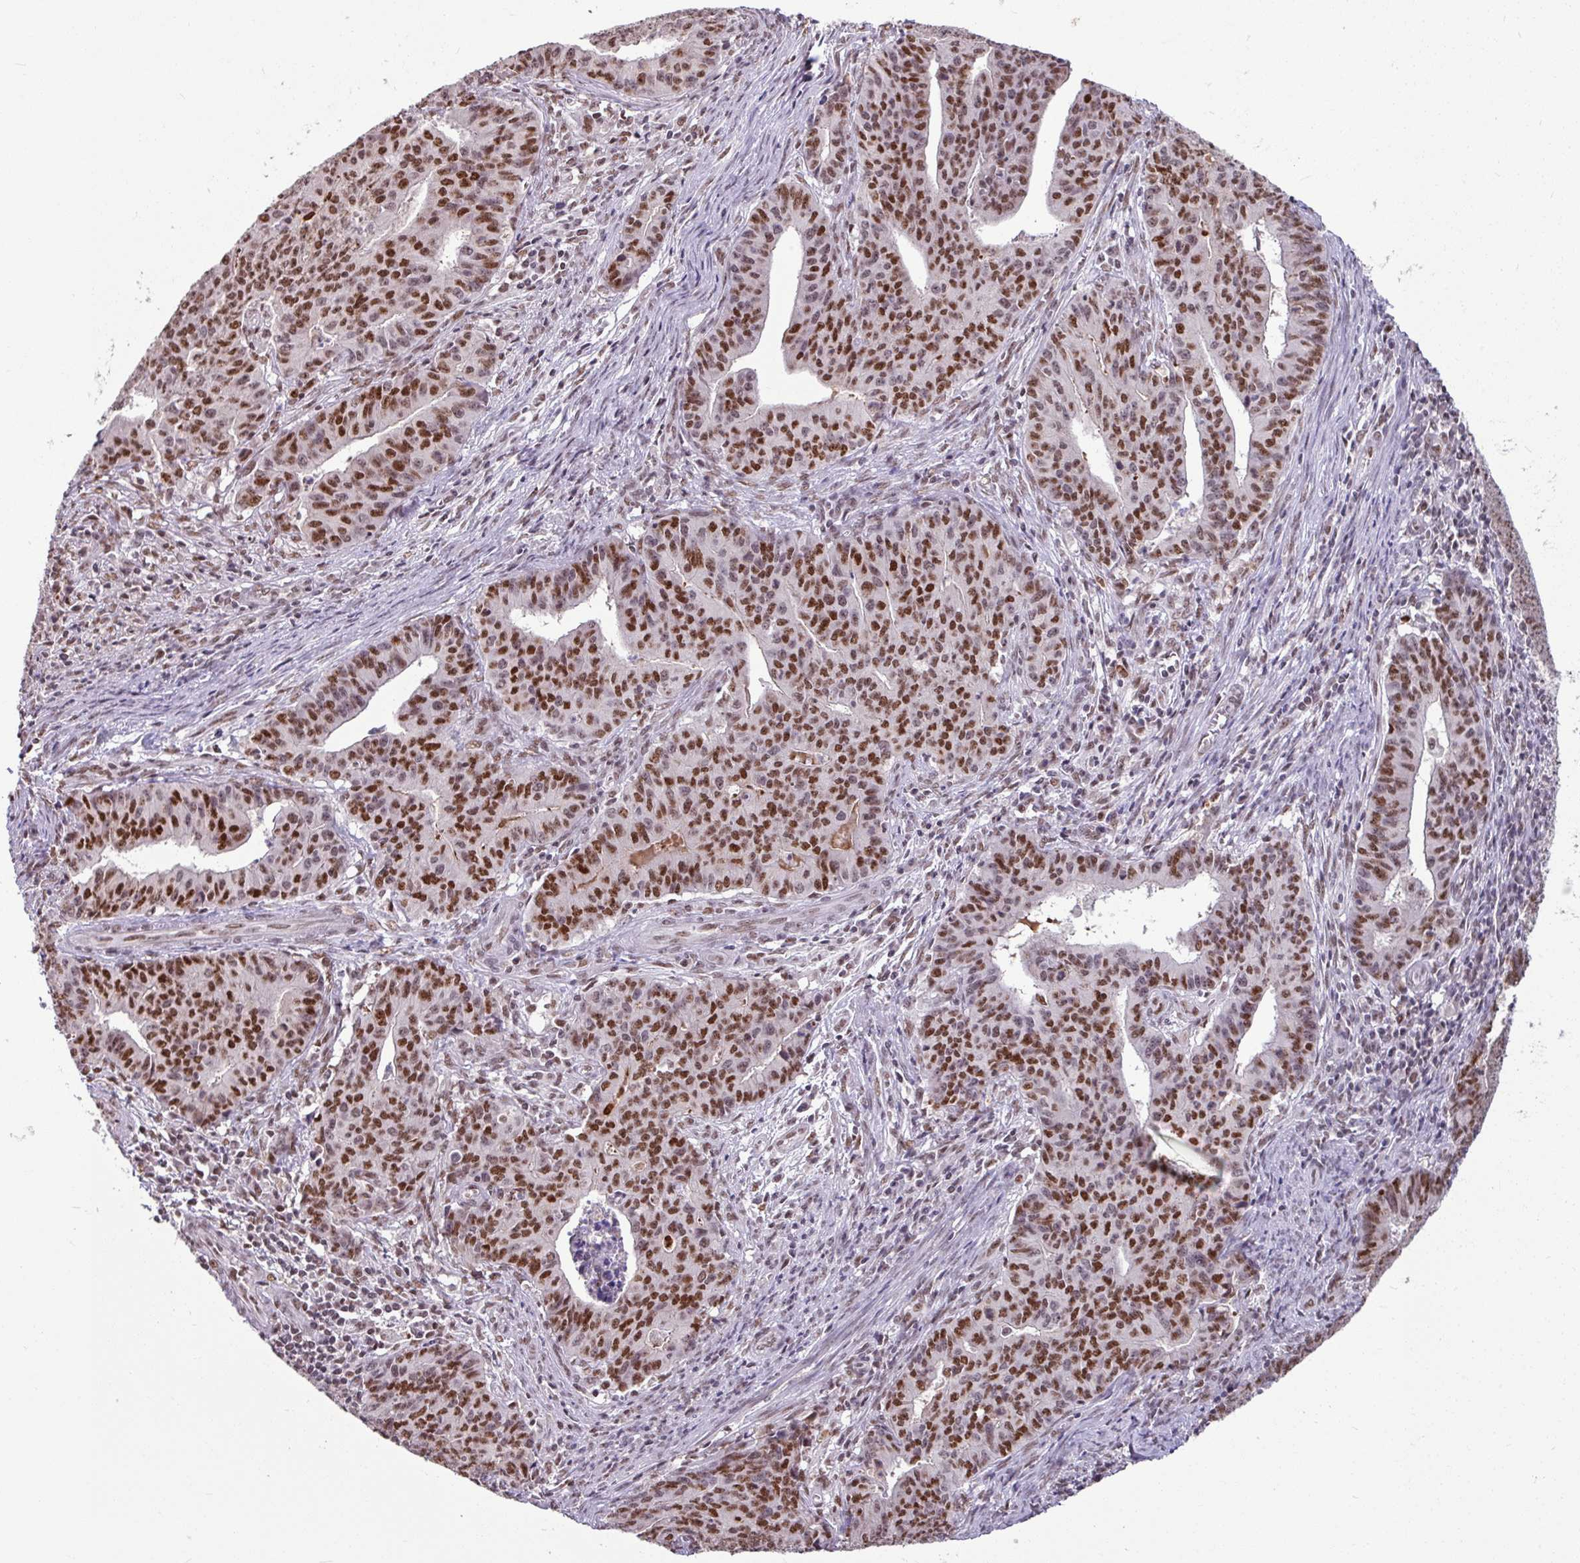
{"staining": {"intensity": "strong", "quantity": ">75%", "location": "nuclear"}, "tissue": "endometrial cancer", "cell_type": "Tumor cells", "image_type": "cancer", "snomed": [{"axis": "morphology", "description": "Adenocarcinoma, NOS"}, {"axis": "topography", "description": "Endometrium"}], "caption": "This photomicrograph displays immunohistochemistry staining of human adenocarcinoma (endometrial), with high strong nuclear staining in approximately >75% of tumor cells.", "gene": "TDG", "patient": {"sex": "female", "age": 59}}